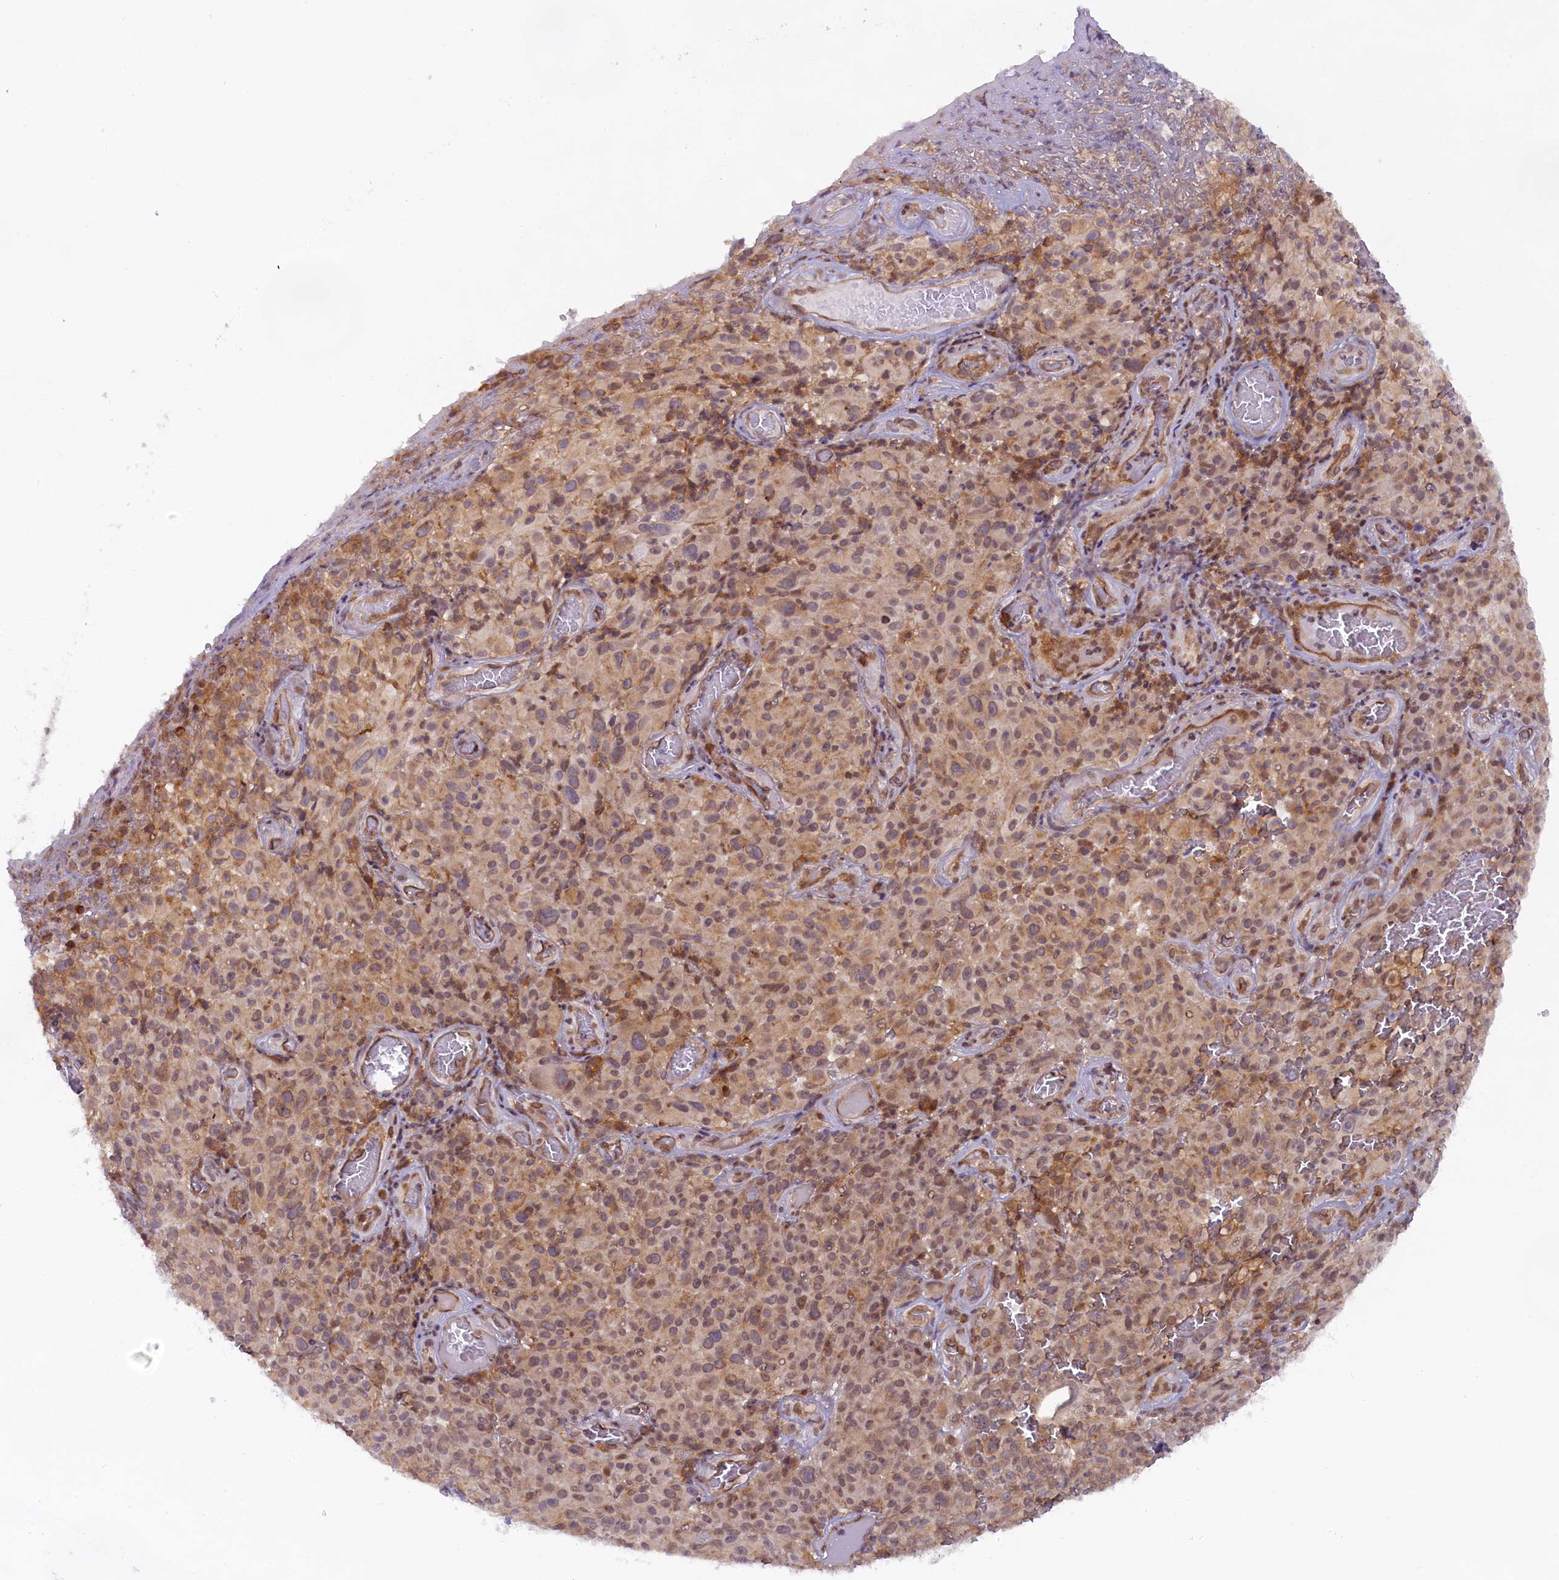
{"staining": {"intensity": "moderate", "quantity": ">75%", "location": "cytoplasmic/membranous"}, "tissue": "melanoma", "cell_type": "Tumor cells", "image_type": "cancer", "snomed": [{"axis": "morphology", "description": "Malignant melanoma, NOS"}, {"axis": "topography", "description": "Skin"}], "caption": "The micrograph exhibits immunohistochemical staining of melanoma. There is moderate cytoplasmic/membranous expression is present in about >75% of tumor cells.", "gene": "FCHO1", "patient": {"sex": "female", "age": 82}}